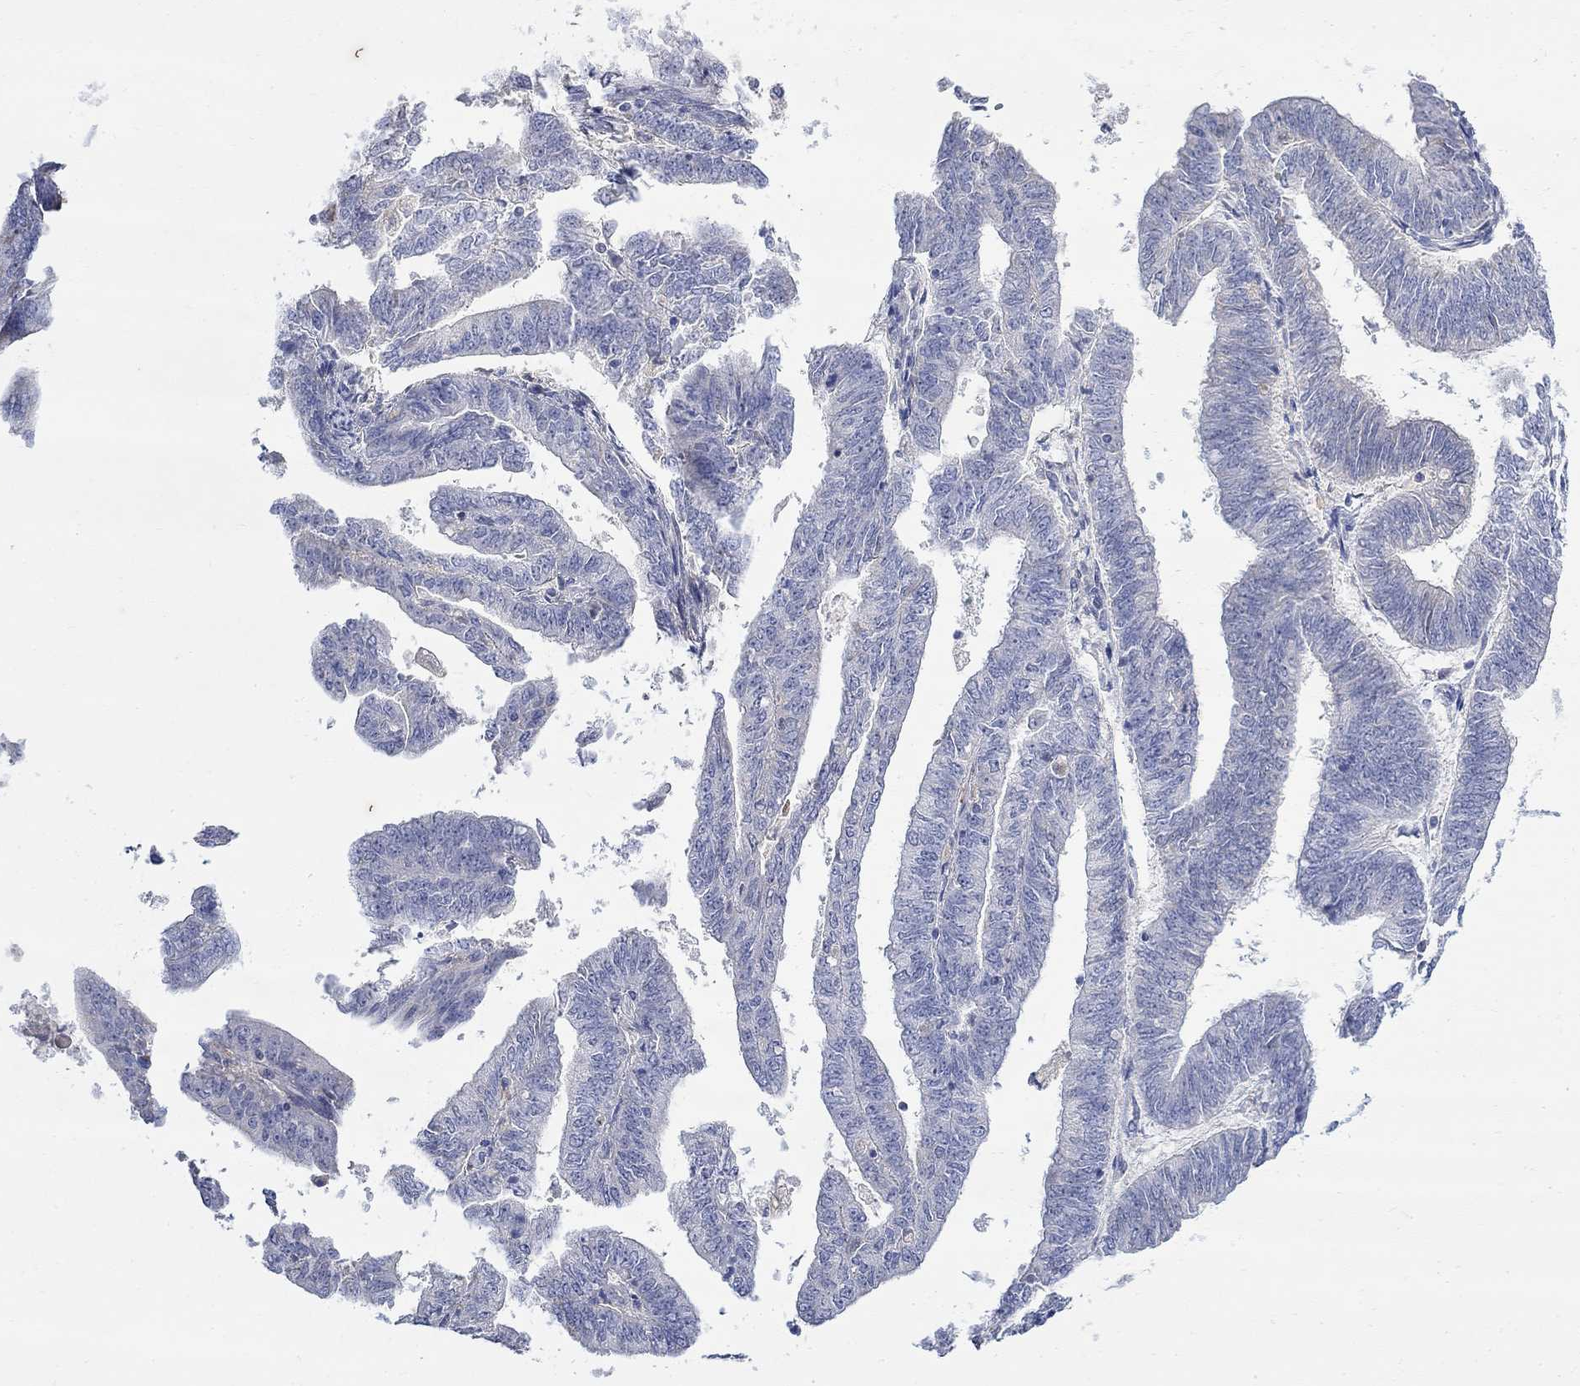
{"staining": {"intensity": "negative", "quantity": "none", "location": "none"}, "tissue": "endometrial cancer", "cell_type": "Tumor cells", "image_type": "cancer", "snomed": [{"axis": "morphology", "description": "Adenocarcinoma, NOS"}, {"axis": "topography", "description": "Endometrium"}], "caption": "Immunohistochemistry (IHC) image of adenocarcinoma (endometrial) stained for a protein (brown), which reveals no expression in tumor cells.", "gene": "FNDC5", "patient": {"sex": "female", "age": 82}}